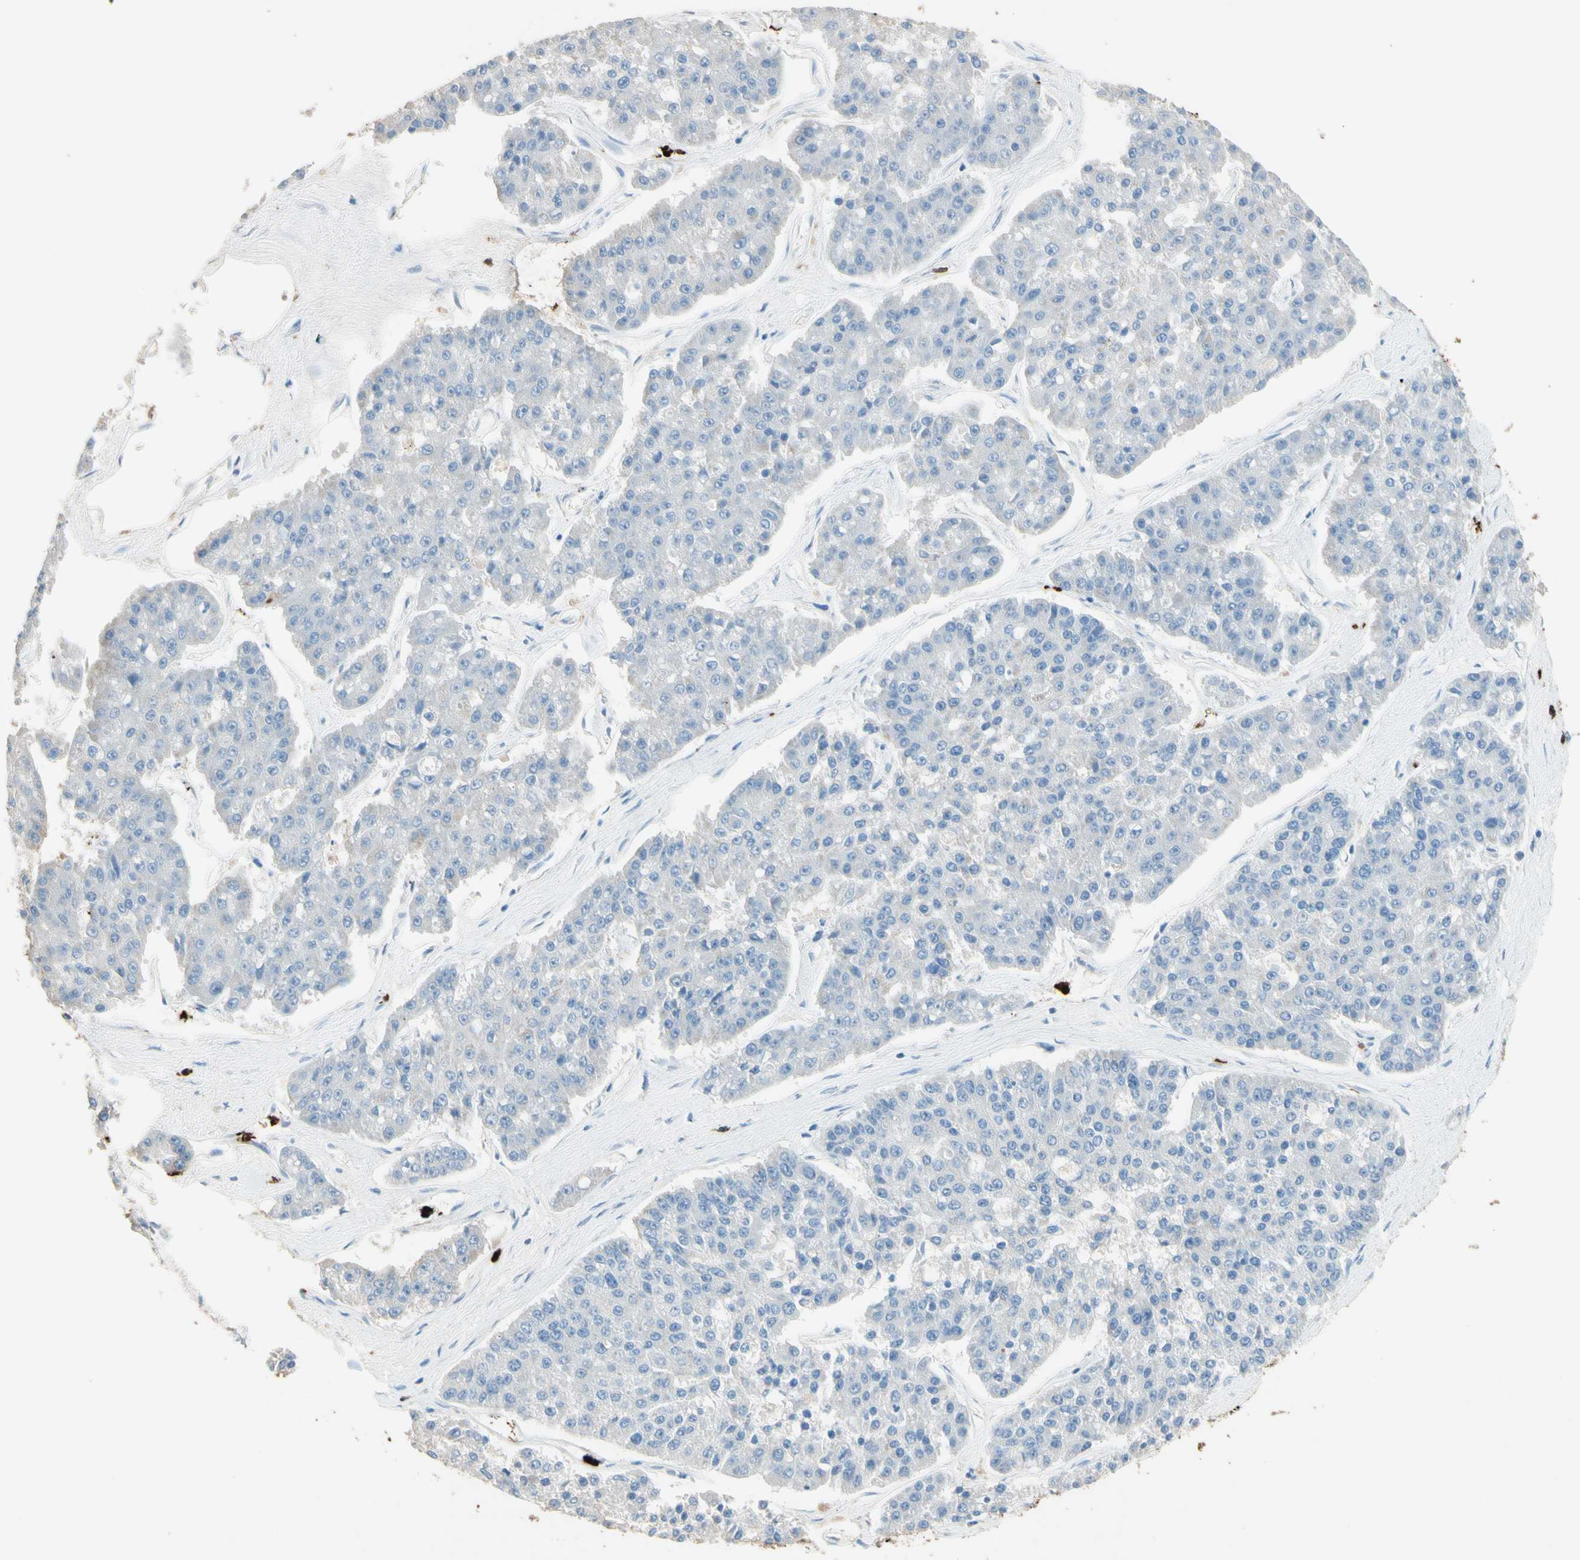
{"staining": {"intensity": "negative", "quantity": "none", "location": "none"}, "tissue": "pancreatic cancer", "cell_type": "Tumor cells", "image_type": "cancer", "snomed": [{"axis": "morphology", "description": "Adenocarcinoma, NOS"}, {"axis": "topography", "description": "Pancreas"}], "caption": "Histopathology image shows no significant protein staining in tumor cells of adenocarcinoma (pancreatic).", "gene": "NFKBIZ", "patient": {"sex": "male", "age": 50}}